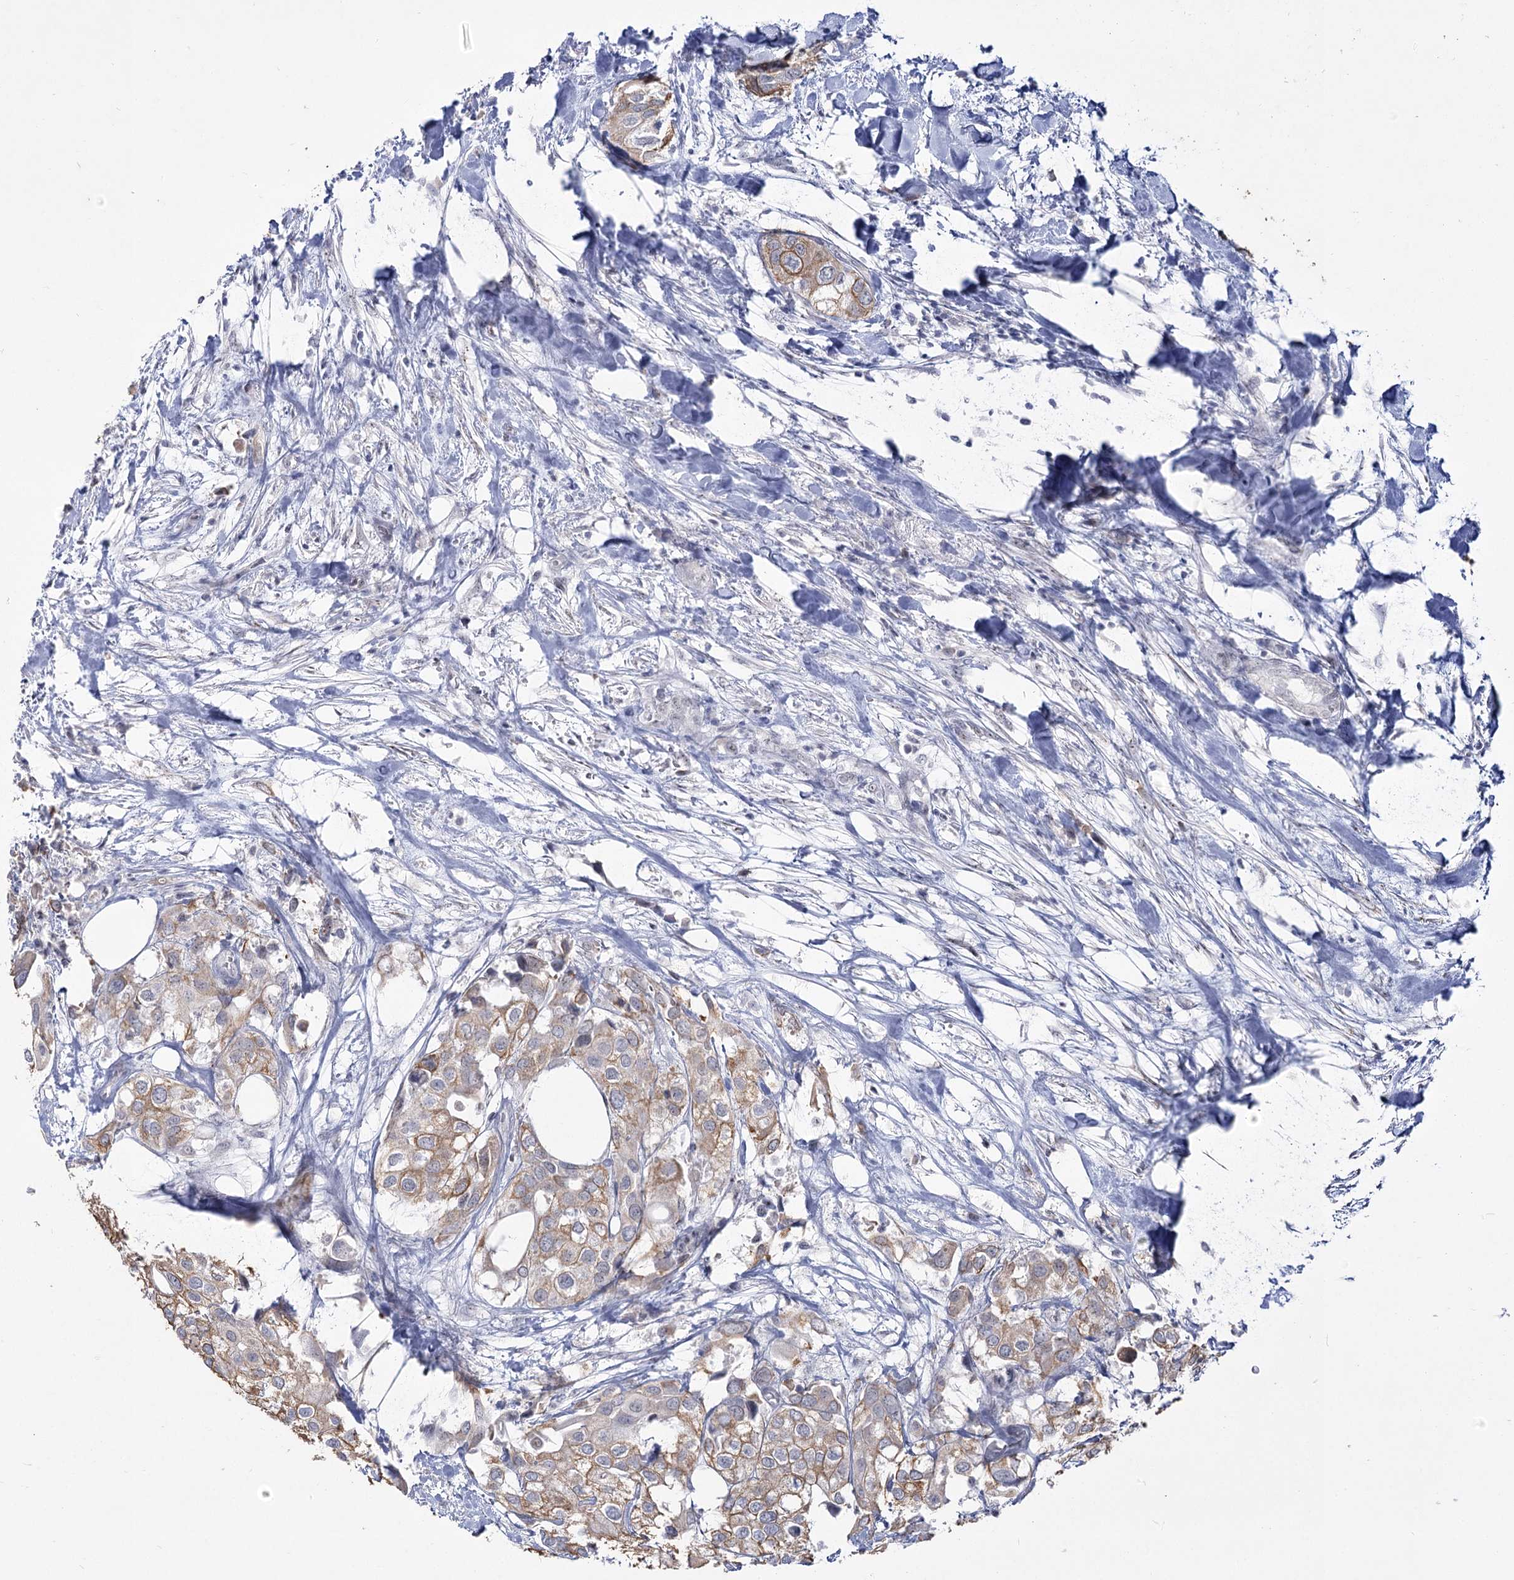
{"staining": {"intensity": "weak", "quantity": ">75%", "location": "cytoplasmic/membranous"}, "tissue": "urothelial cancer", "cell_type": "Tumor cells", "image_type": "cancer", "snomed": [{"axis": "morphology", "description": "Urothelial carcinoma, High grade"}, {"axis": "topography", "description": "Urinary bladder"}], "caption": "The histopathology image shows staining of urothelial carcinoma (high-grade), revealing weak cytoplasmic/membranous protein staining (brown color) within tumor cells.", "gene": "DDX50", "patient": {"sex": "male", "age": 64}}